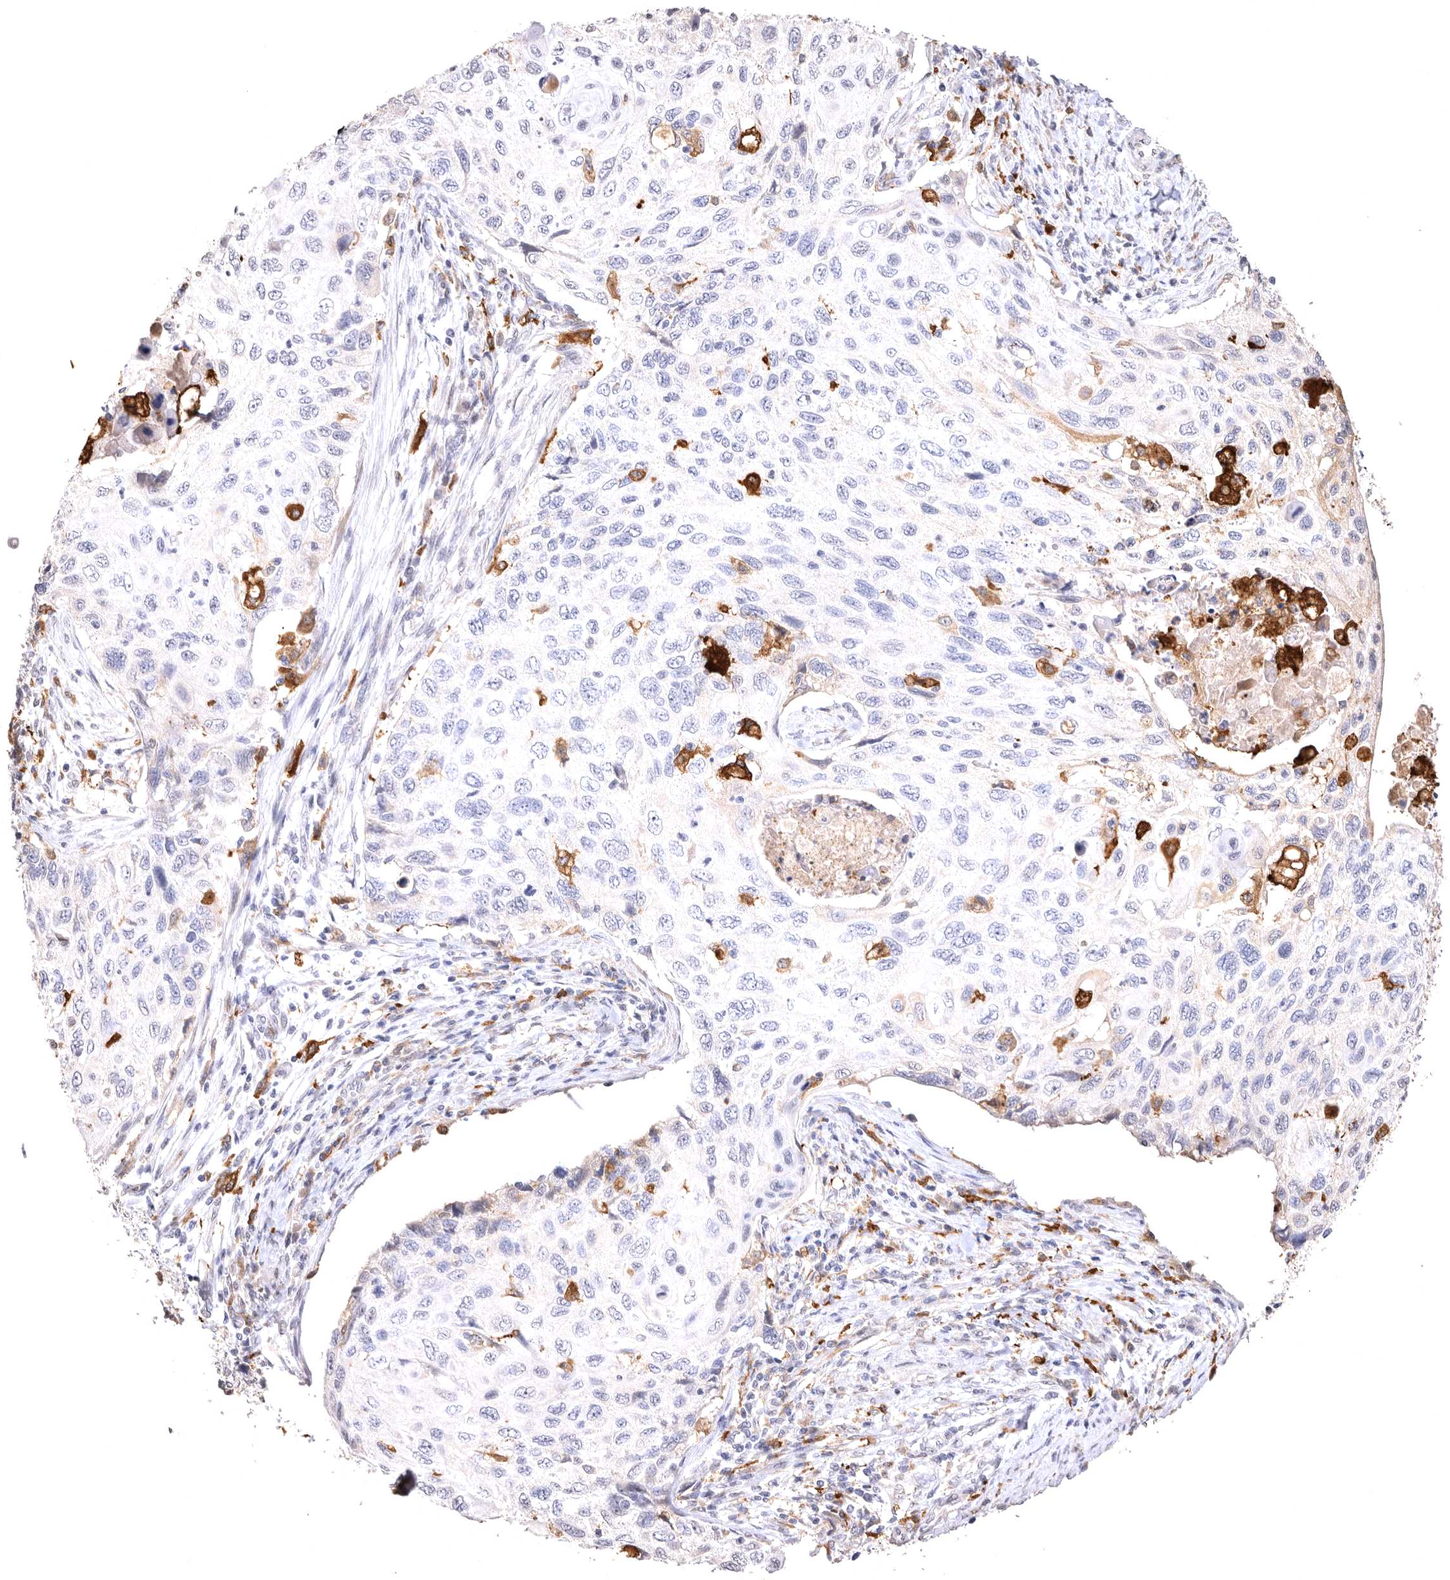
{"staining": {"intensity": "negative", "quantity": "none", "location": "none"}, "tissue": "cervical cancer", "cell_type": "Tumor cells", "image_type": "cancer", "snomed": [{"axis": "morphology", "description": "Squamous cell carcinoma, NOS"}, {"axis": "topography", "description": "Cervix"}], "caption": "Immunohistochemistry (IHC) of cervical cancer exhibits no expression in tumor cells.", "gene": "VPS45", "patient": {"sex": "female", "age": 70}}